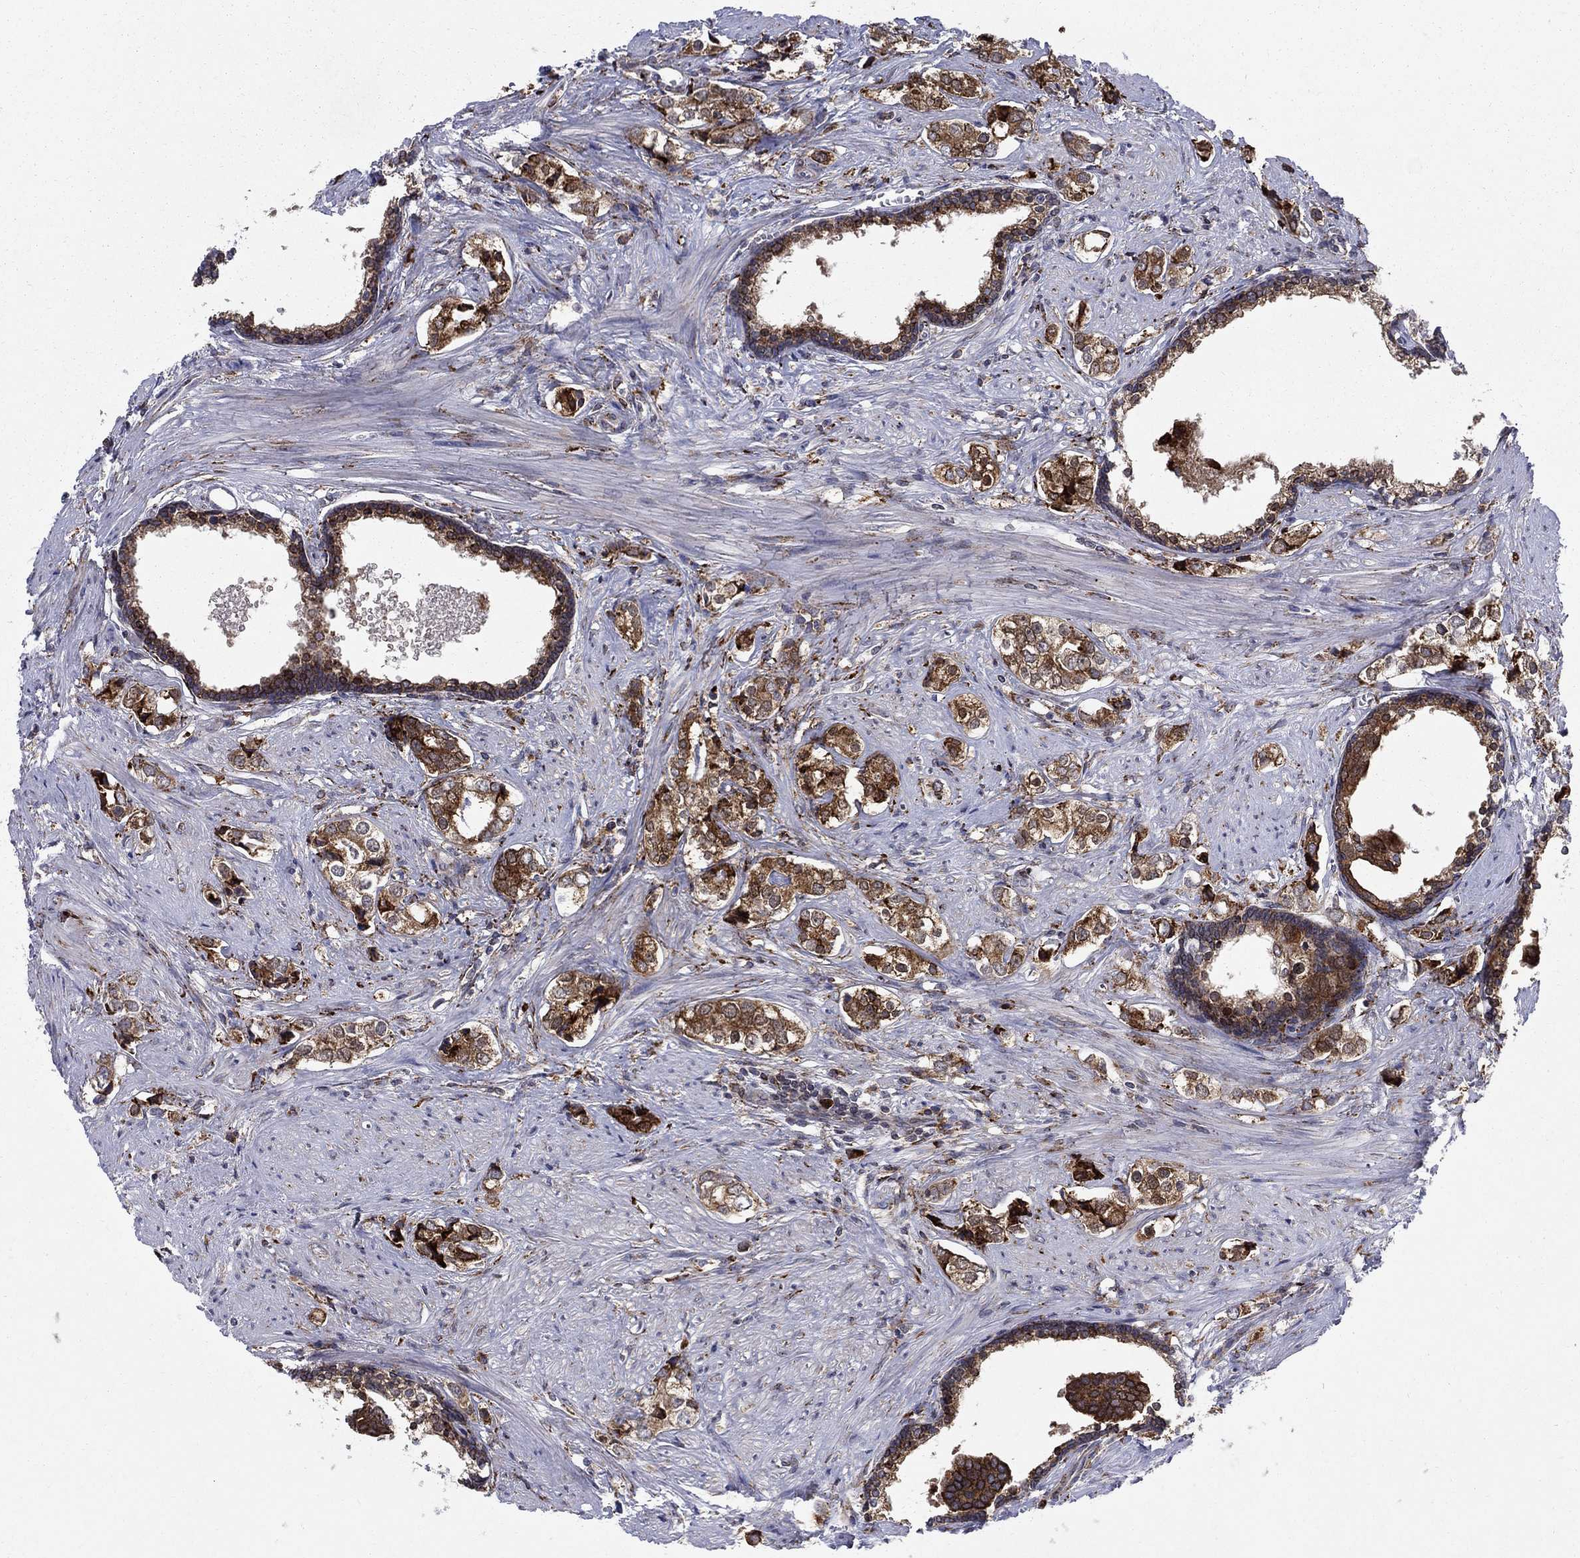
{"staining": {"intensity": "strong", "quantity": "25%-75%", "location": "cytoplasmic/membranous"}, "tissue": "prostate cancer", "cell_type": "Tumor cells", "image_type": "cancer", "snomed": [{"axis": "morphology", "description": "Adenocarcinoma, NOS"}, {"axis": "topography", "description": "Prostate and seminal vesicle, NOS"}], "caption": "DAB (3,3'-diaminobenzidine) immunohistochemical staining of human prostate adenocarcinoma displays strong cytoplasmic/membranous protein expression in approximately 25%-75% of tumor cells.", "gene": "CAB39L", "patient": {"sex": "male", "age": 63}}